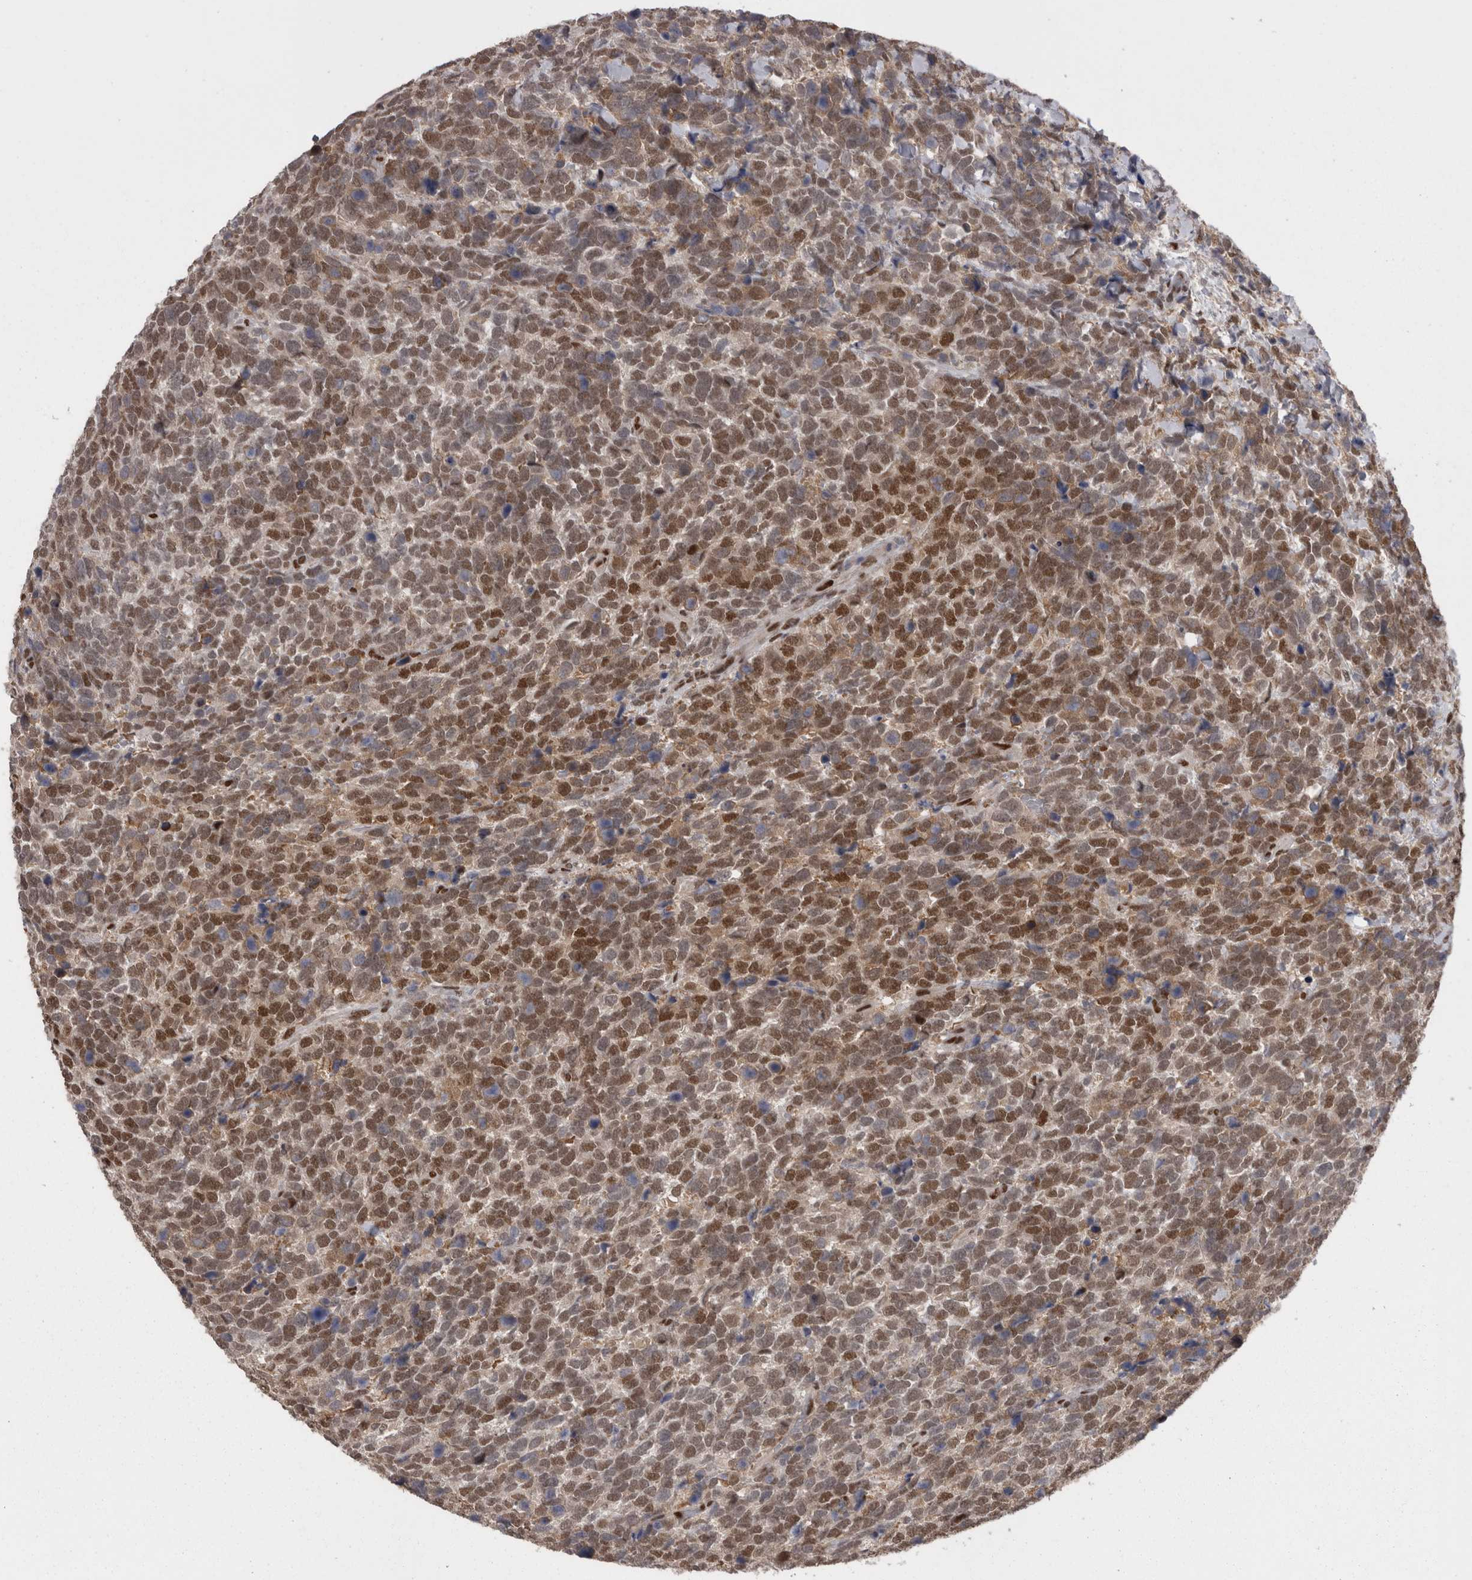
{"staining": {"intensity": "moderate", "quantity": ">75%", "location": "cytoplasmic/membranous,nuclear"}, "tissue": "urothelial cancer", "cell_type": "Tumor cells", "image_type": "cancer", "snomed": [{"axis": "morphology", "description": "Urothelial carcinoma, High grade"}, {"axis": "topography", "description": "Urinary bladder"}], "caption": "Immunohistochemical staining of human urothelial cancer displays medium levels of moderate cytoplasmic/membranous and nuclear positivity in about >75% of tumor cells.", "gene": "C1orf54", "patient": {"sex": "female", "age": 82}}